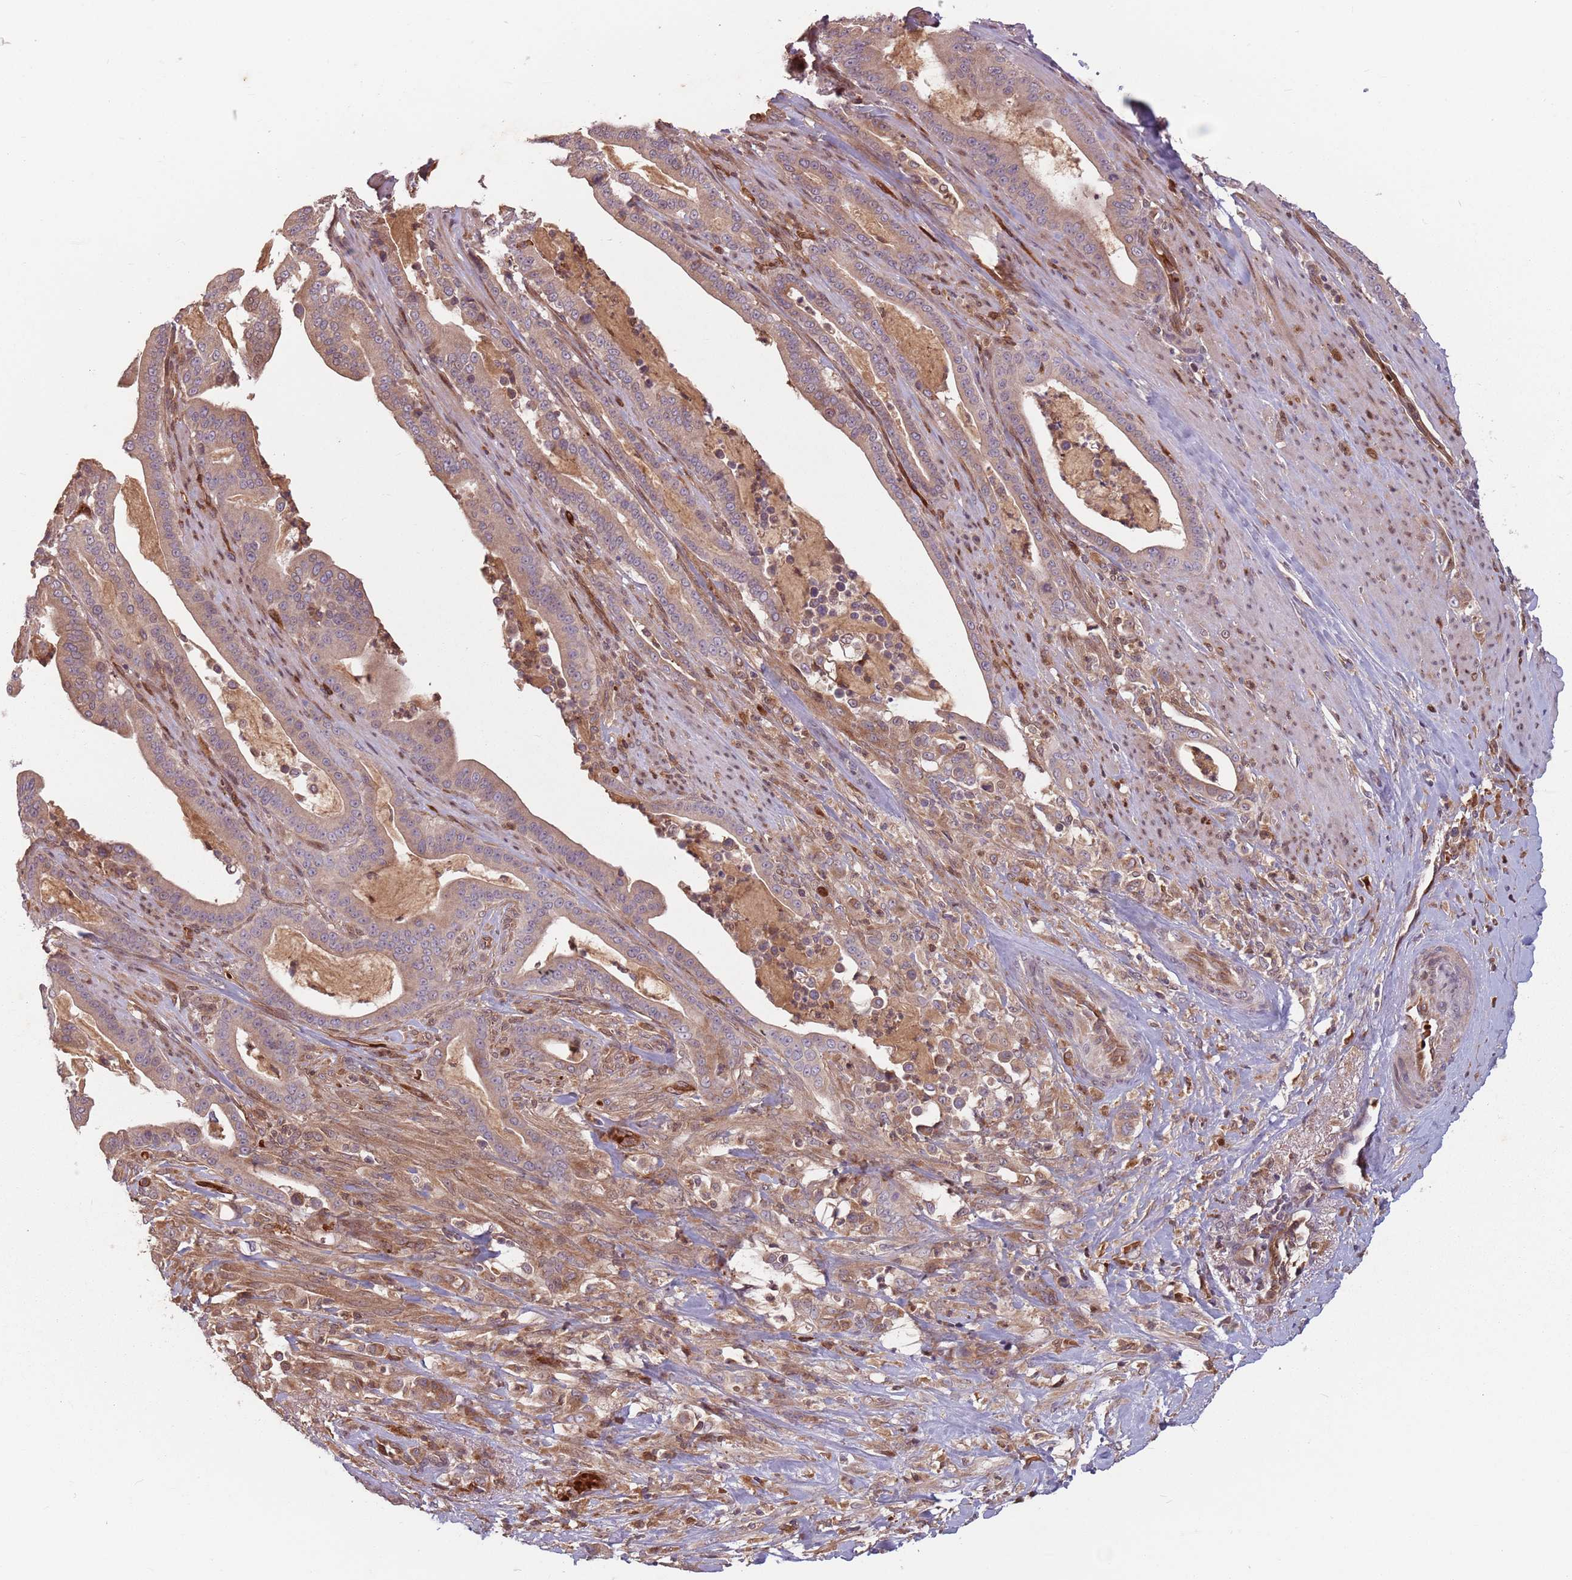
{"staining": {"intensity": "weak", "quantity": "25%-75%", "location": "cytoplasmic/membranous,nuclear"}, "tissue": "pancreatic cancer", "cell_type": "Tumor cells", "image_type": "cancer", "snomed": [{"axis": "morphology", "description": "Adenocarcinoma, NOS"}, {"axis": "topography", "description": "Pancreas"}], "caption": "Immunohistochemical staining of pancreatic cancer exhibits low levels of weak cytoplasmic/membranous and nuclear protein expression in approximately 25%-75% of tumor cells.", "gene": "GPR180", "patient": {"sex": "male", "age": 63}}